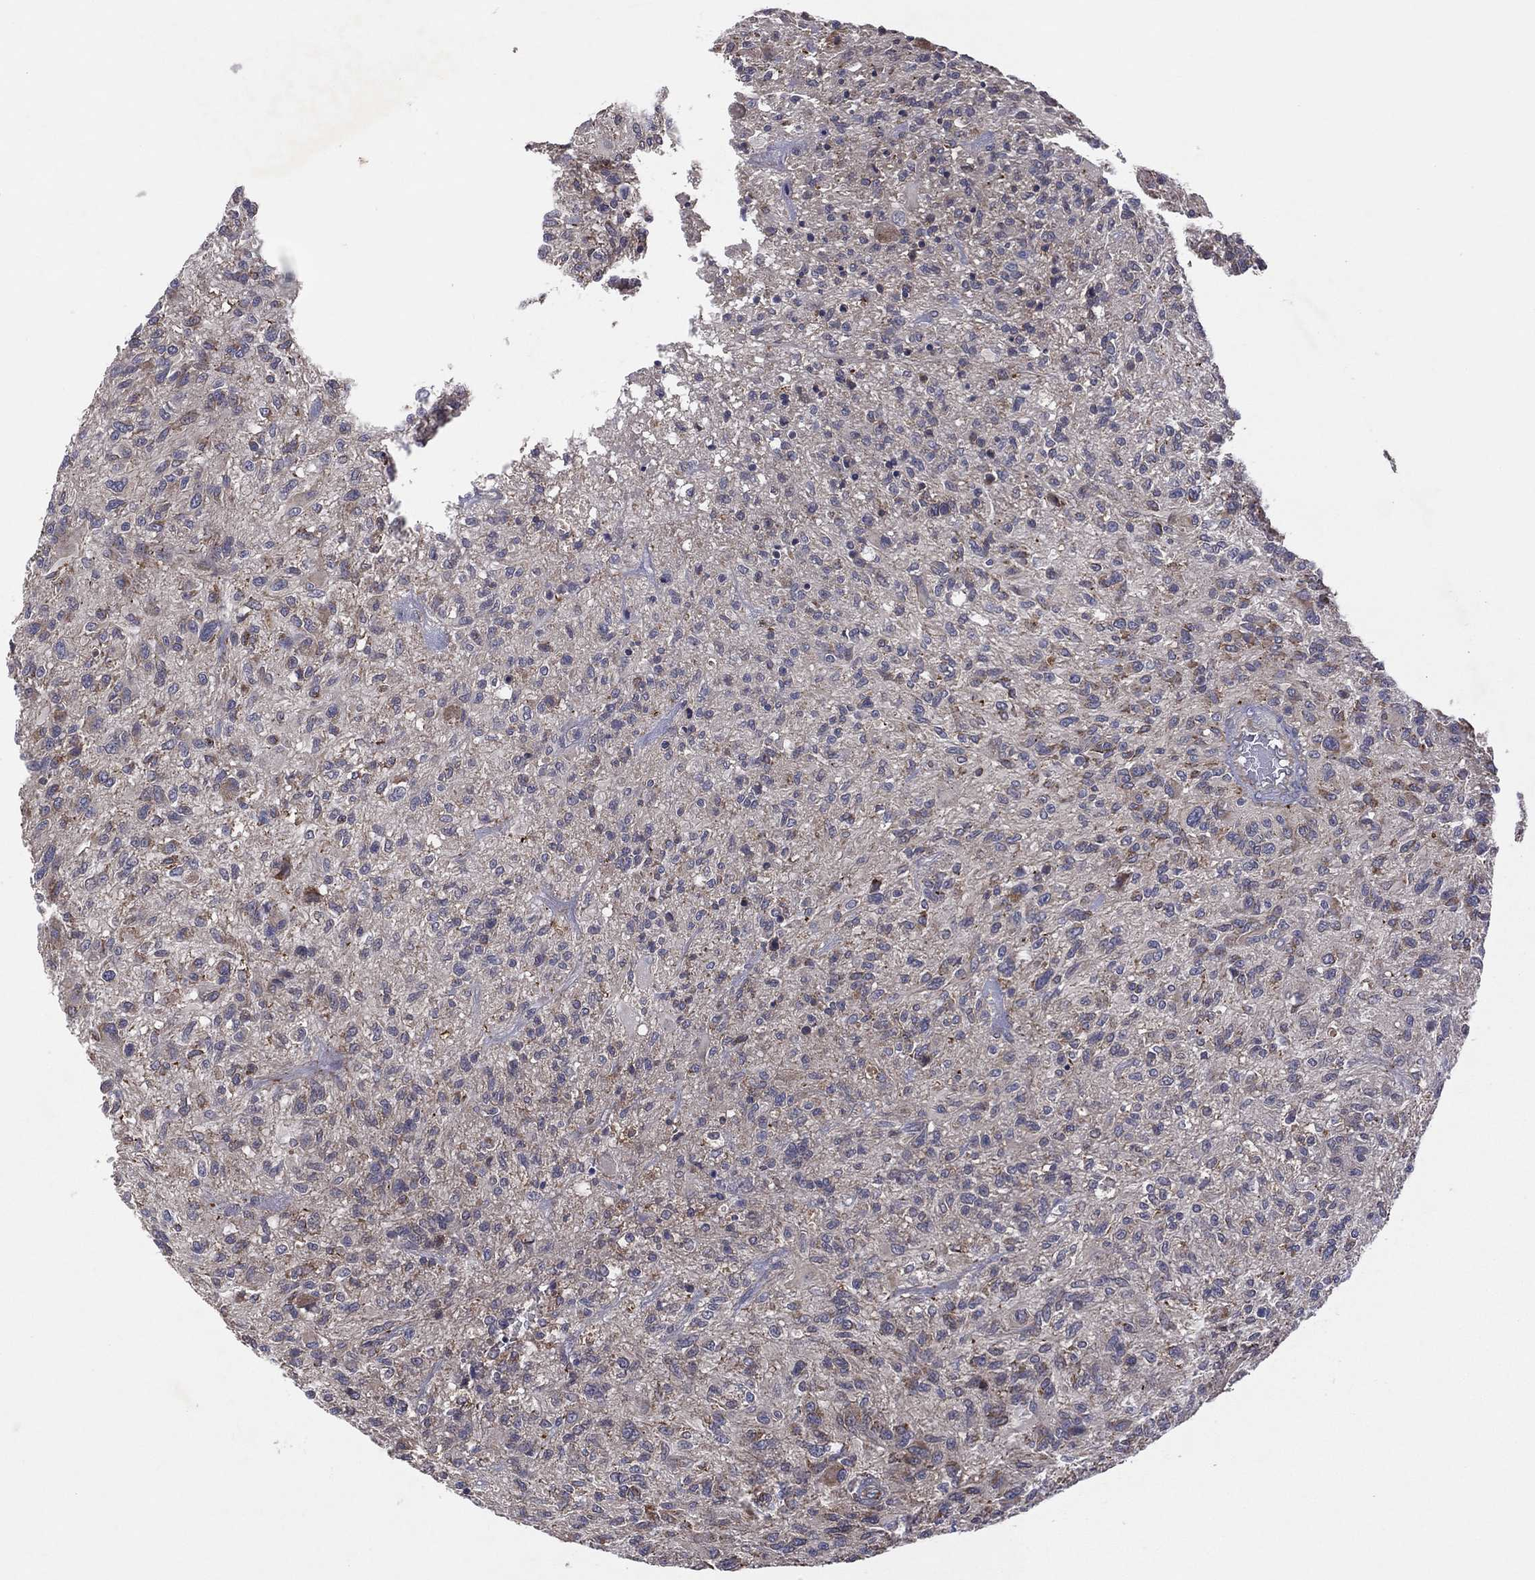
{"staining": {"intensity": "negative", "quantity": "none", "location": "none"}, "tissue": "glioma", "cell_type": "Tumor cells", "image_type": "cancer", "snomed": [{"axis": "morphology", "description": "Glioma, malignant, High grade"}, {"axis": "topography", "description": "Brain"}], "caption": "A histopathology image of malignant glioma (high-grade) stained for a protein reveals no brown staining in tumor cells.", "gene": "STARD3", "patient": {"sex": "male", "age": 47}}